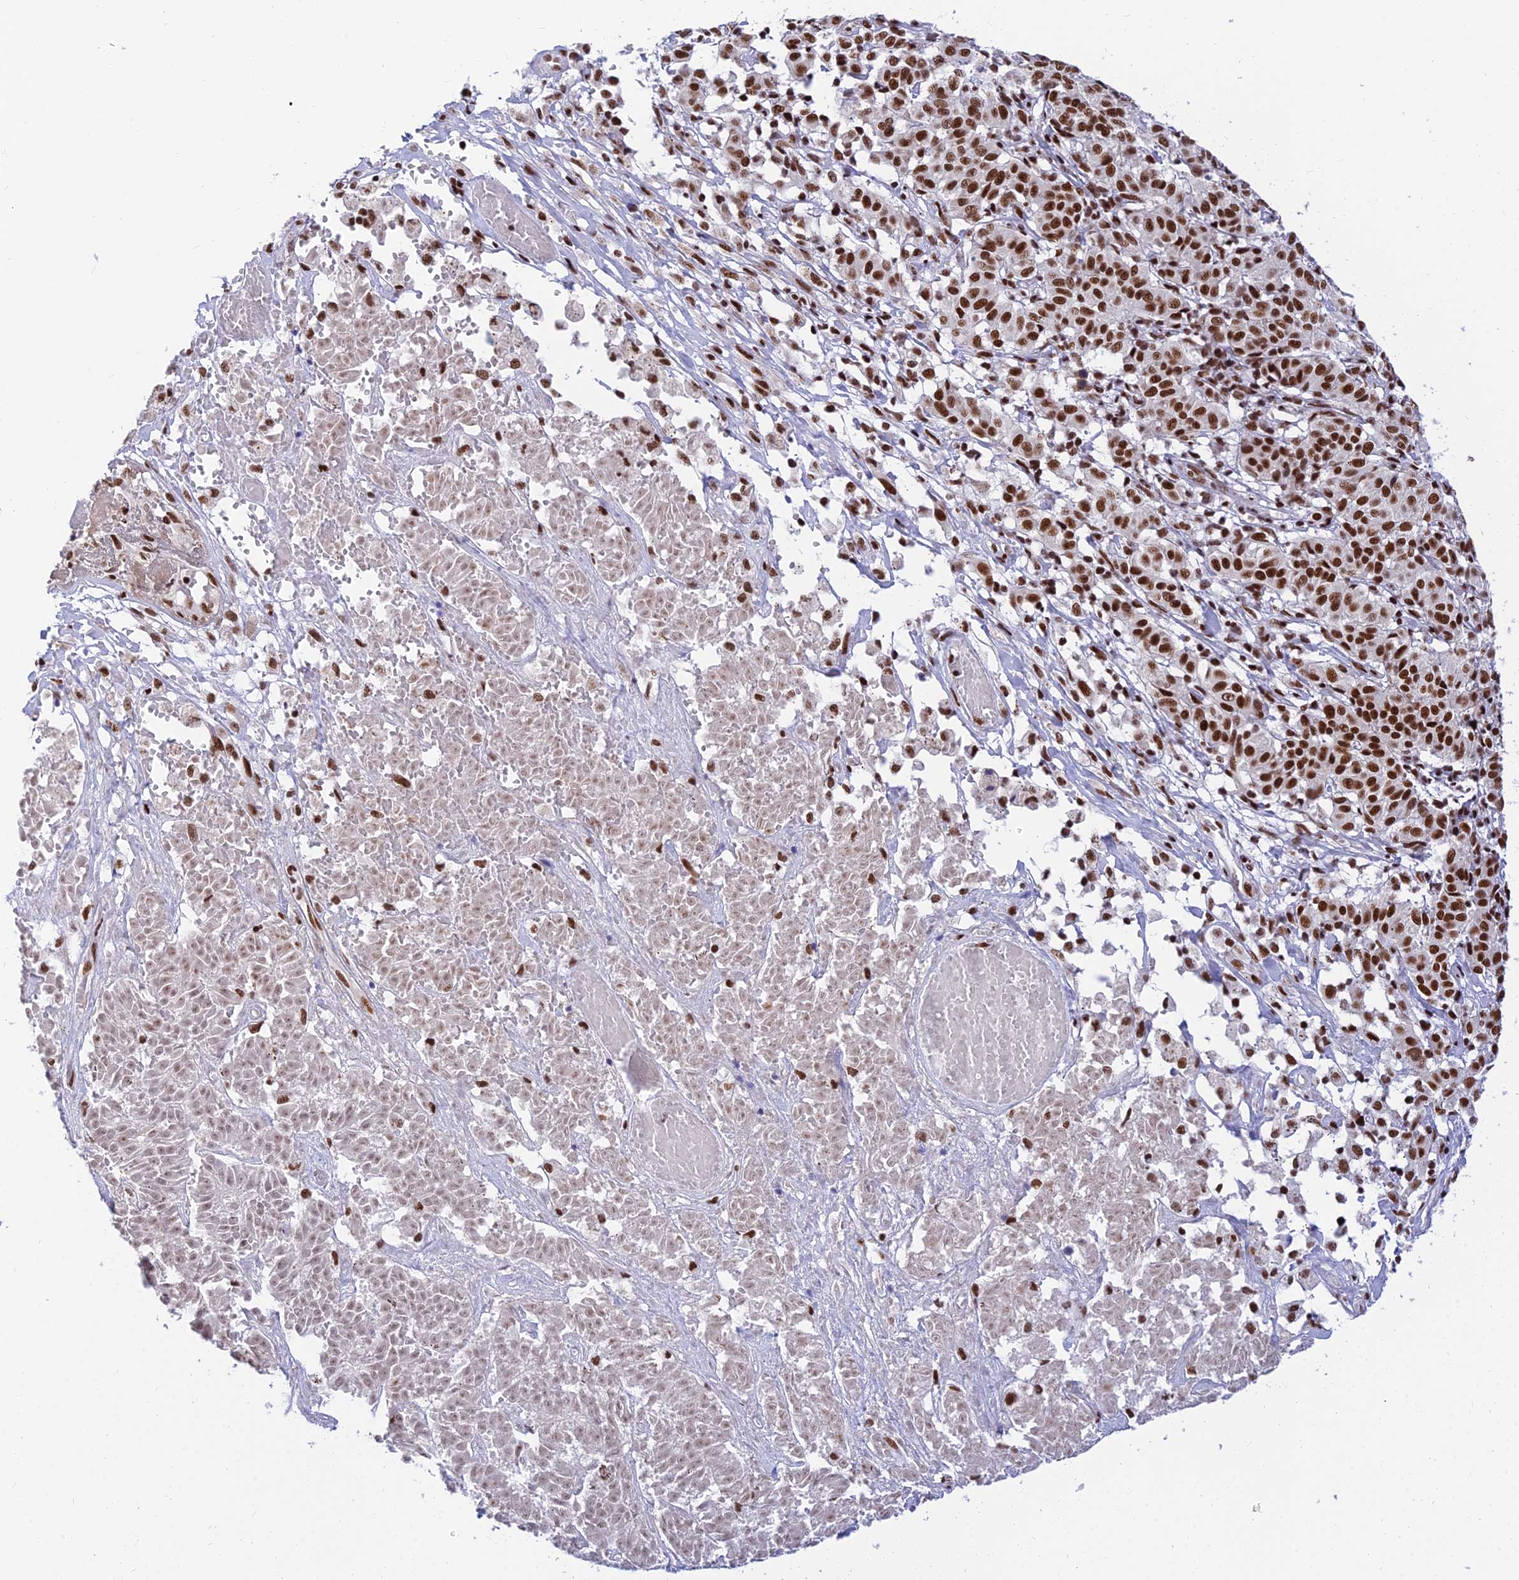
{"staining": {"intensity": "strong", "quantity": ">75%", "location": "nuclear"}, "tissue": "melanoma", "cell_type": "Tumor cells", "image_type": "cancer", "snomed": [{"axis": "morphology", "description": "Malignant melanoma, NOS"}, {"axis": "topography", "description": "Skin"}], "caption": "Immunohistochemistry (IHC) histopathology image of neoplastic tissue: malignant melanoma stained using IHC exhibits high levels of strong protein expression localized specifically in the nuclear of tumor cells, appearing as a nuclear brown color.", "gene": "USP22", "patient": {"sex": "female", "age": 72}}